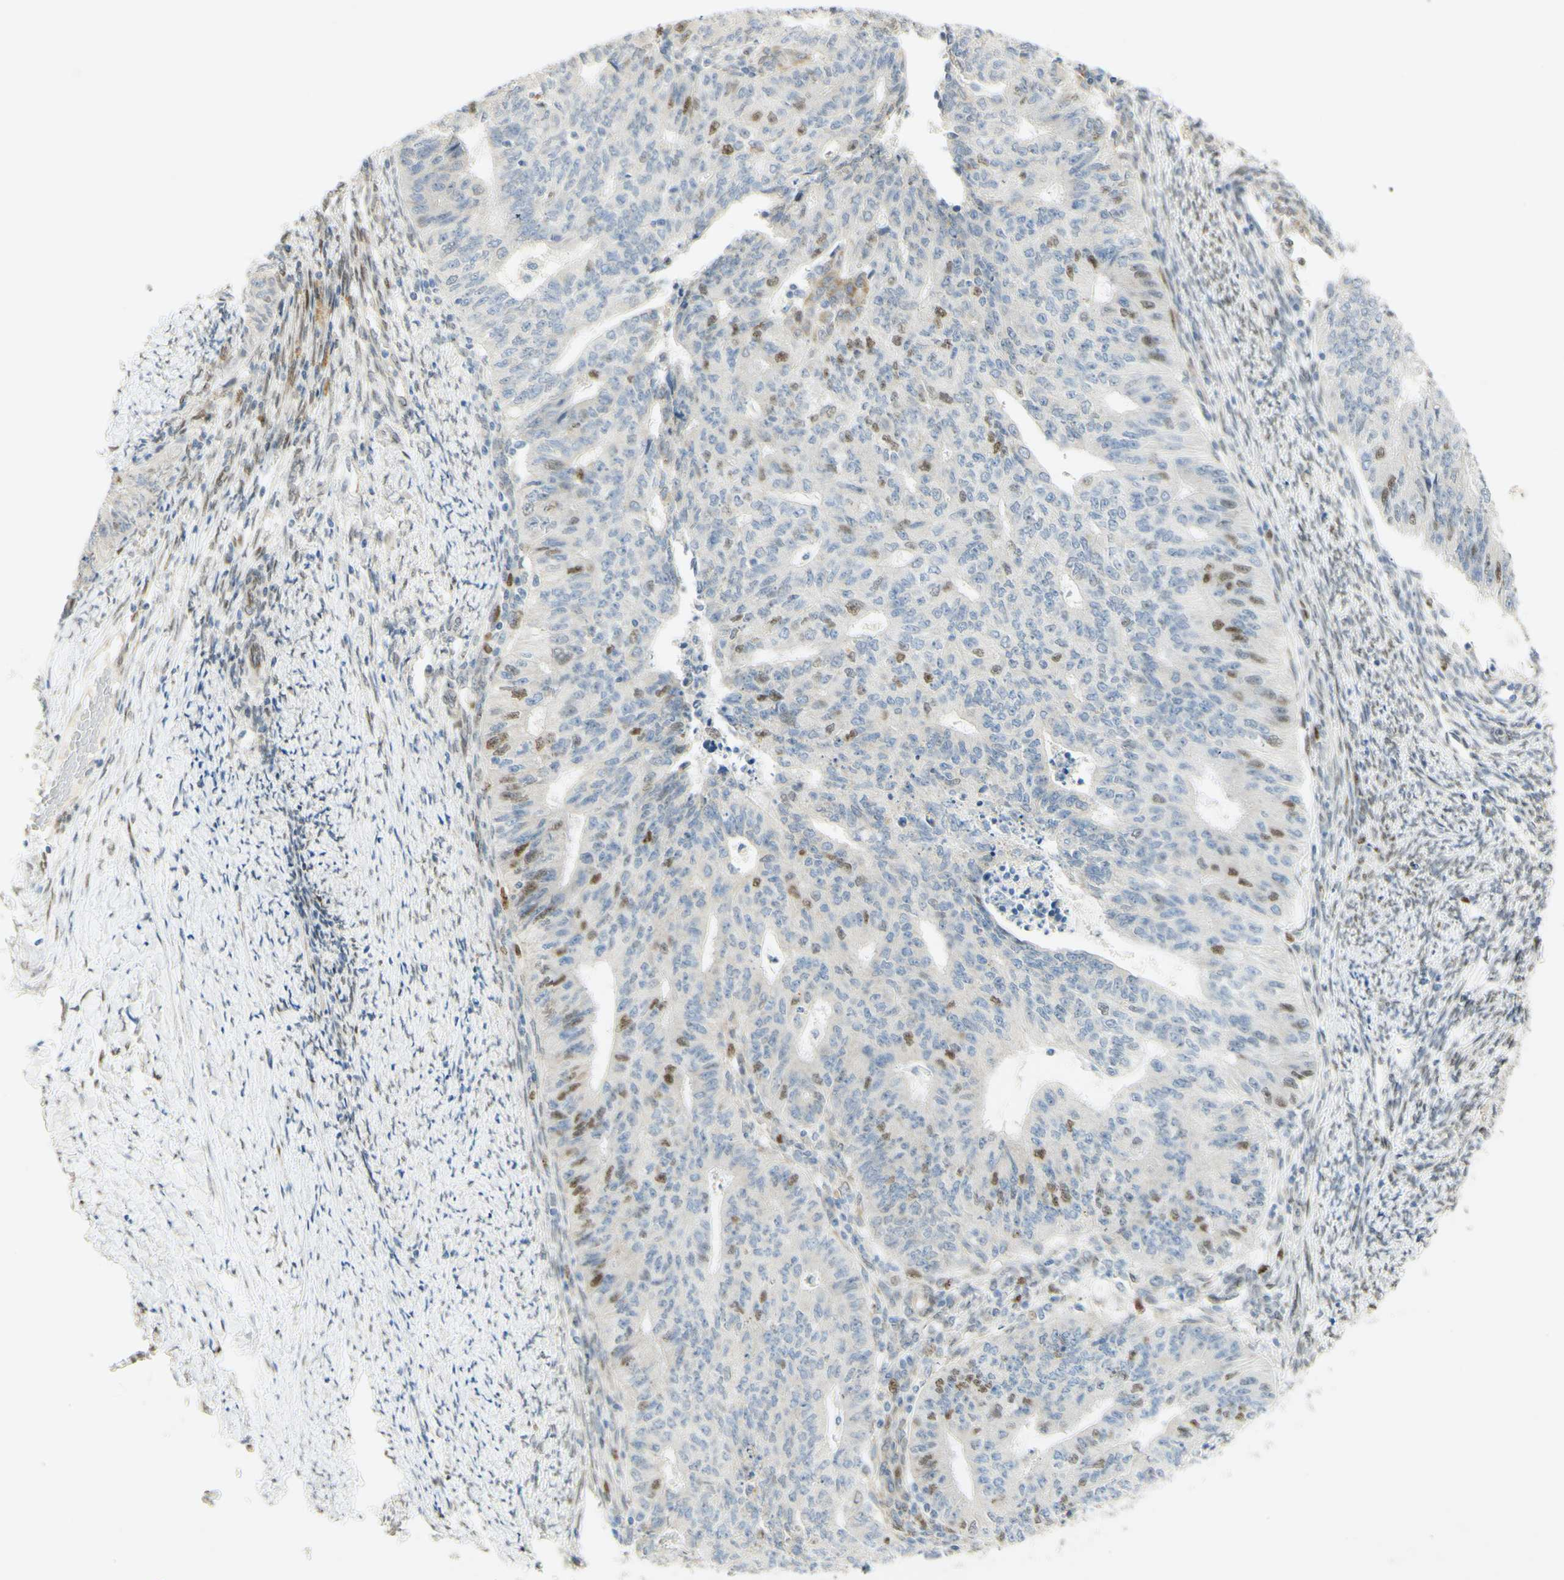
{"staining": {"intensity": "strong", "quantity": "<25%", "location": "nuclear"}, "tissue": "endometrial cancer", "cell_type": "Tumor cells", "image_type": "cancer", "snomed": [{"axis": "morphology", "description": "Adenocarcinoma, NOS"}, {"axis": "topography", "description": "Endometrium"}], "caption": "A photomicrograph of endometrial adenocarcinoma stained for a protein shows strong nuclear brown staining in tumor cells.", "gene": "E2F1", "patient": {"sex": "female", "age": 32}}